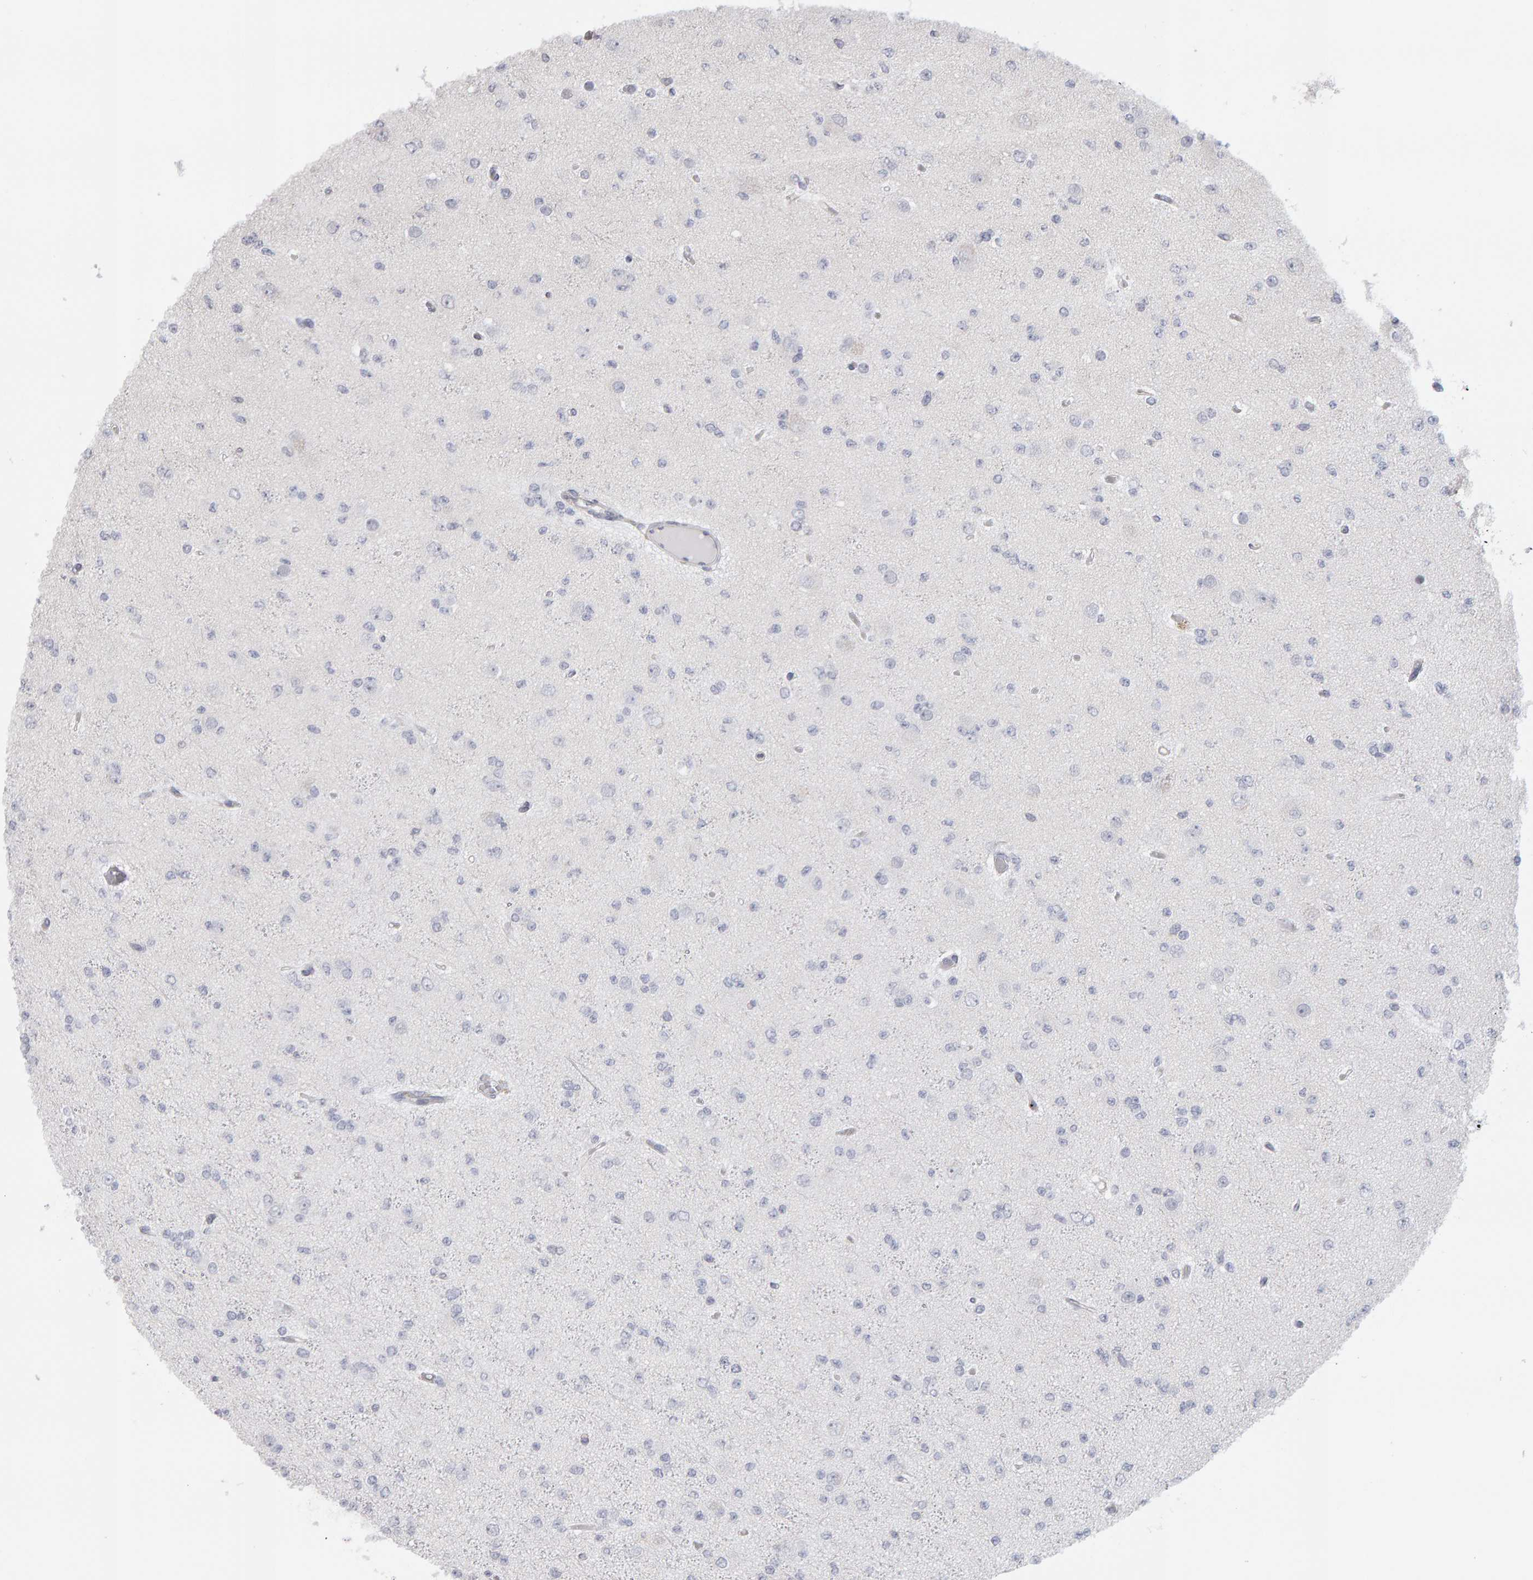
{"staining": {"intensity": "negative", "quantity": "none", "location": "none"}, "tissue": "glioma", "cell_type": "Tumor cells", "image_type": "cancer", "snomed": [{"axis": "morphology", "description": "Glioma, malignant, Low grade"}, {"axis": "topography", "description": "Brain"}], "caption": "Immunohistochemistry histopathology image of neoplastic tissue: human malignant low-grade glioma stained with DAB (3,3'-diaminobenzidine) exhibits no significant protein staining in tumor cells.", "gene": "MSRA", "patient": {"sex": "female", "age": 22}}